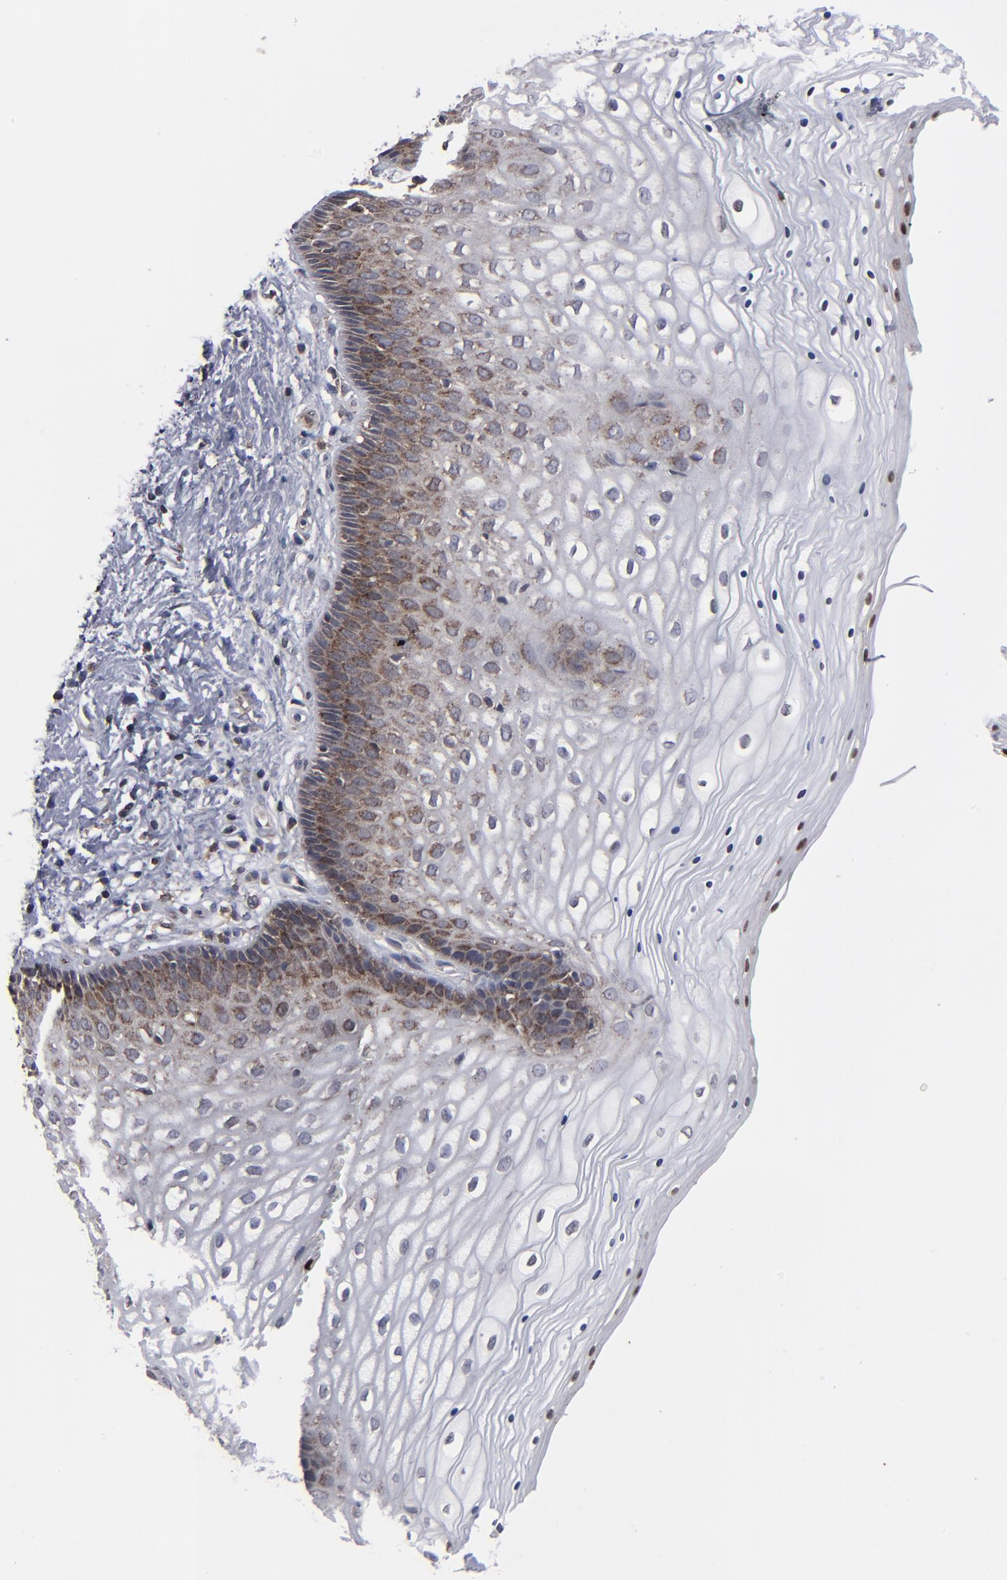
{"staining": {"intensity": "moderate", "quantity": "25%-75%", "location": "cytoplasmic/membranous"}, "tissue": "vagina", "cell_type": "Squamous epithelial cells", "image_type": "normal", "snomed": [{"axis": "morphology", "description": "Normal tissue, NOS"}, {"axis": "topography", "description": "Vagina"}], "caption": "A brown stain labels moderate cytoplasmic/membranous expression of a protein in squamous epithelial cells of normal human vagina. The protein is shown in brown color, while the nuclei are stained blue.", "gene": "KIAA2026", "patient": {"sex": "female", "age": 34}}